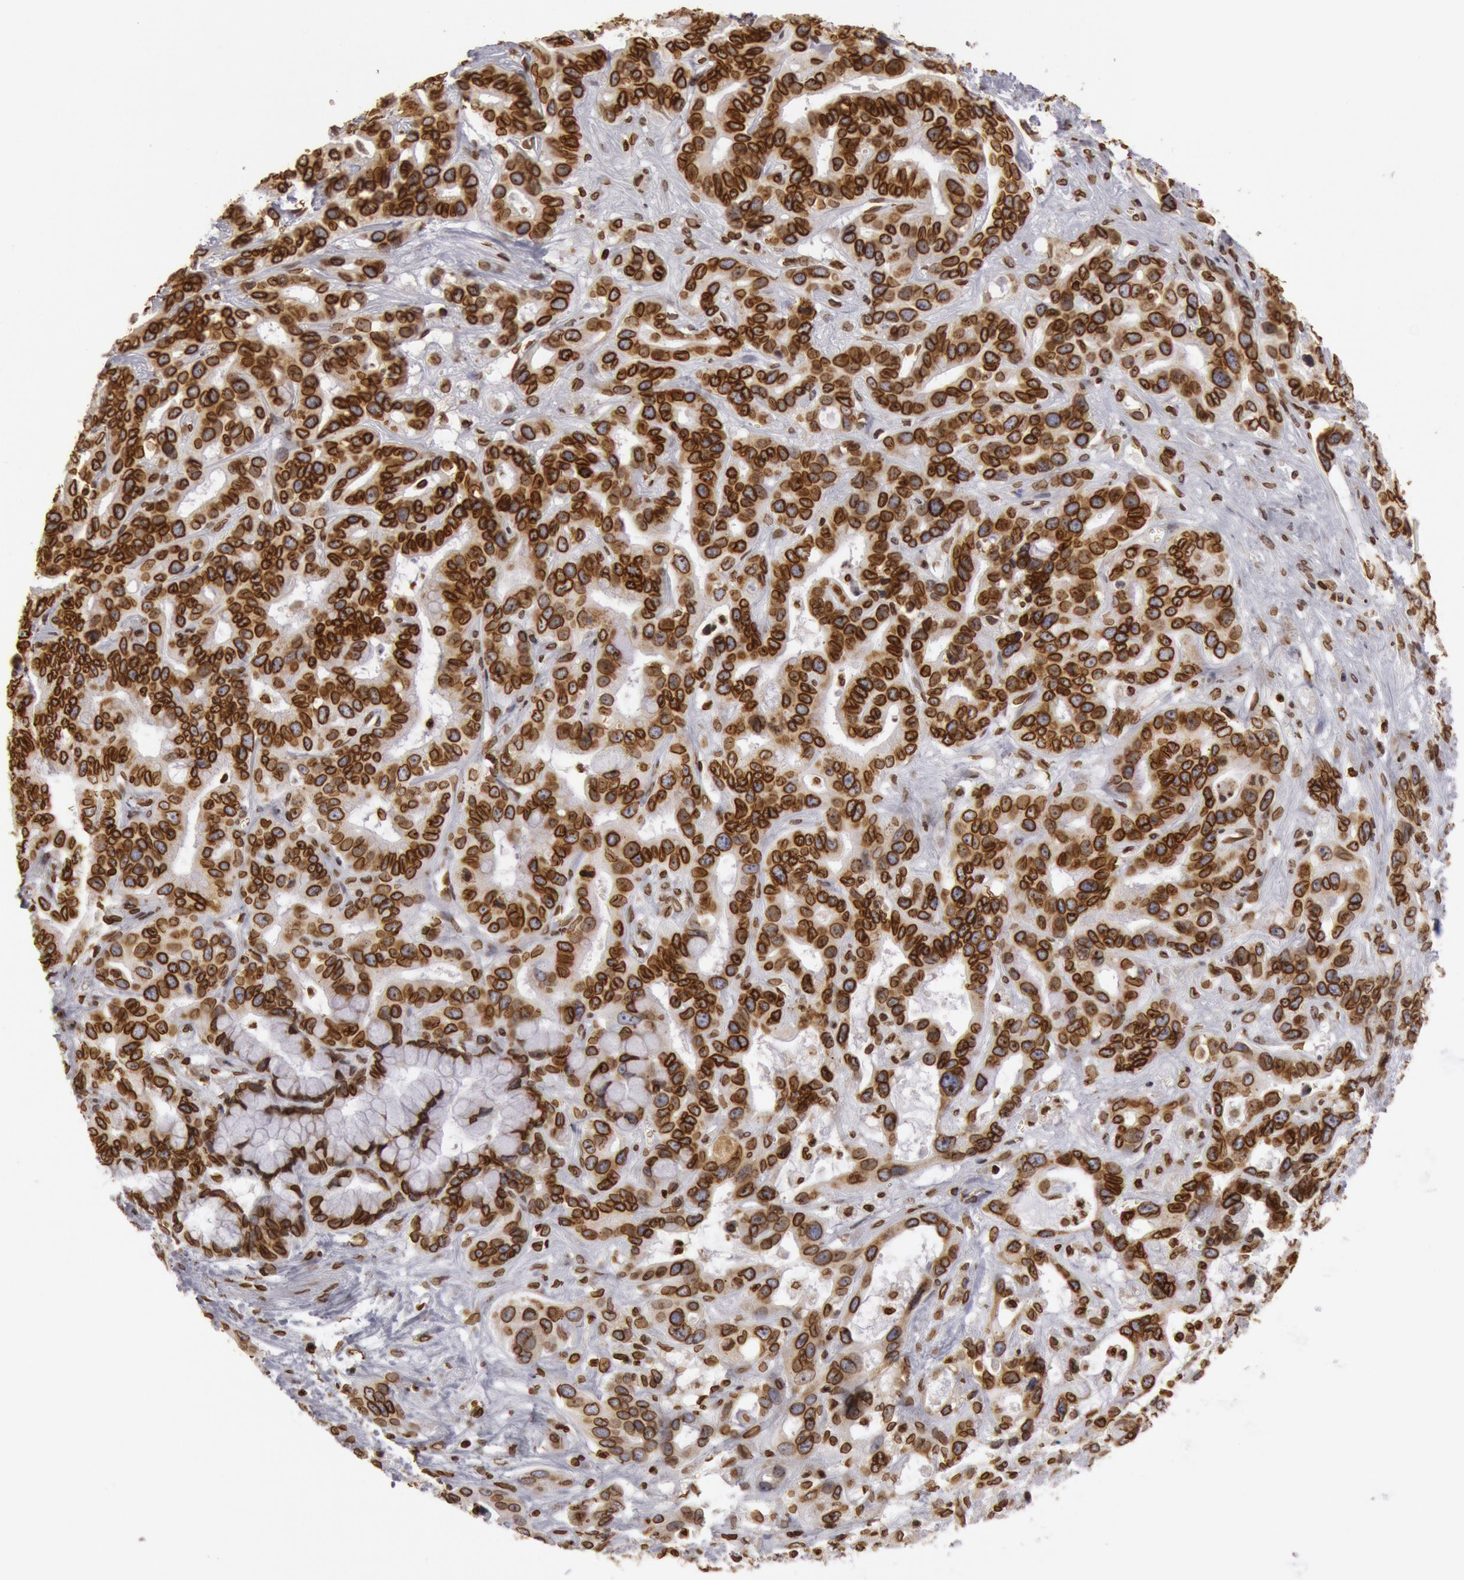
{"staining": {"intensity": "strong", "quantity": ">75%", "location": "cytoplasmic/membranous,nuclear"}, "tissue": "liver cancer", "cell_type": "Tumor cells", "image_type": "cancer", "snomed": [{"axis": "morphology", "description": "Cholangiocarcinoma"}, {"axis": "topography", "description": "Liver"}], "caption": "Strong cytoplasmic/membranous and nuclear protein expression is appreciated in approximately >75% of tumor cells in liver cancer. (DAB (3,3'-diaminobenzidine) IHC with brightfield microscopy, high magnification).", "gene": "SUN2", "patient": {"sex": "female", "age": 65}}